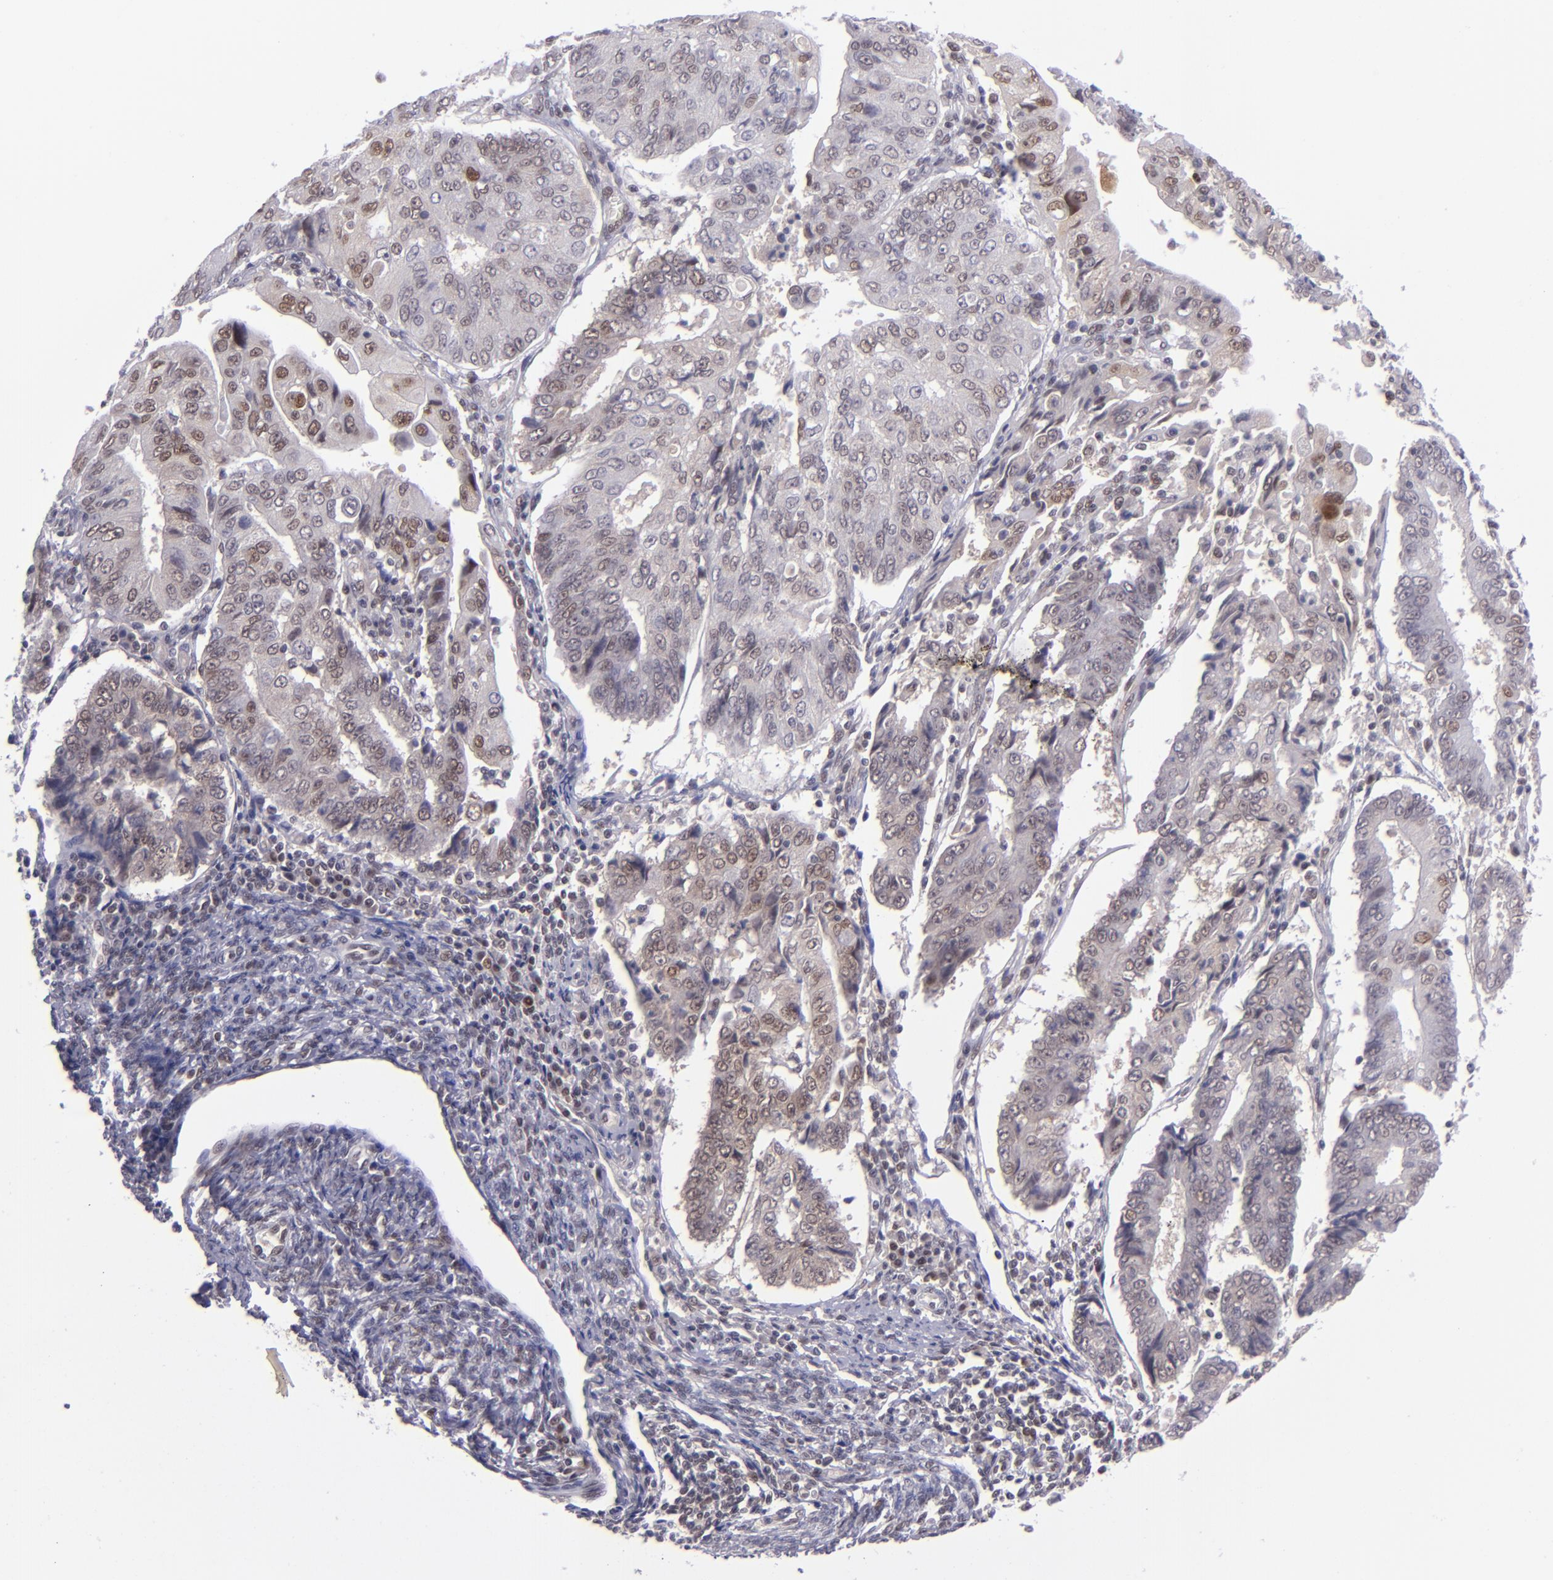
{"staining": {"intensity": "weak", "quantity": ">75%", "location": "nuclear"}, "tissue": "endometrial cancer", "cell_type": "Tumor cells", "image_type": "cancer", "snomed": [{"axis": "morphology", "description": "Adenocarcinoma, NOS"}, {"axis": "topography", "description": "Endometrium"}], "caption": "Endometrial adenocarcinoma stained with DAB immunohistochemistry reveals low levels of weak nuclear expression in approximately >75% of tumor cells.", "gene": "BAG1", "patient": {"sex": "female", "age": 75}}